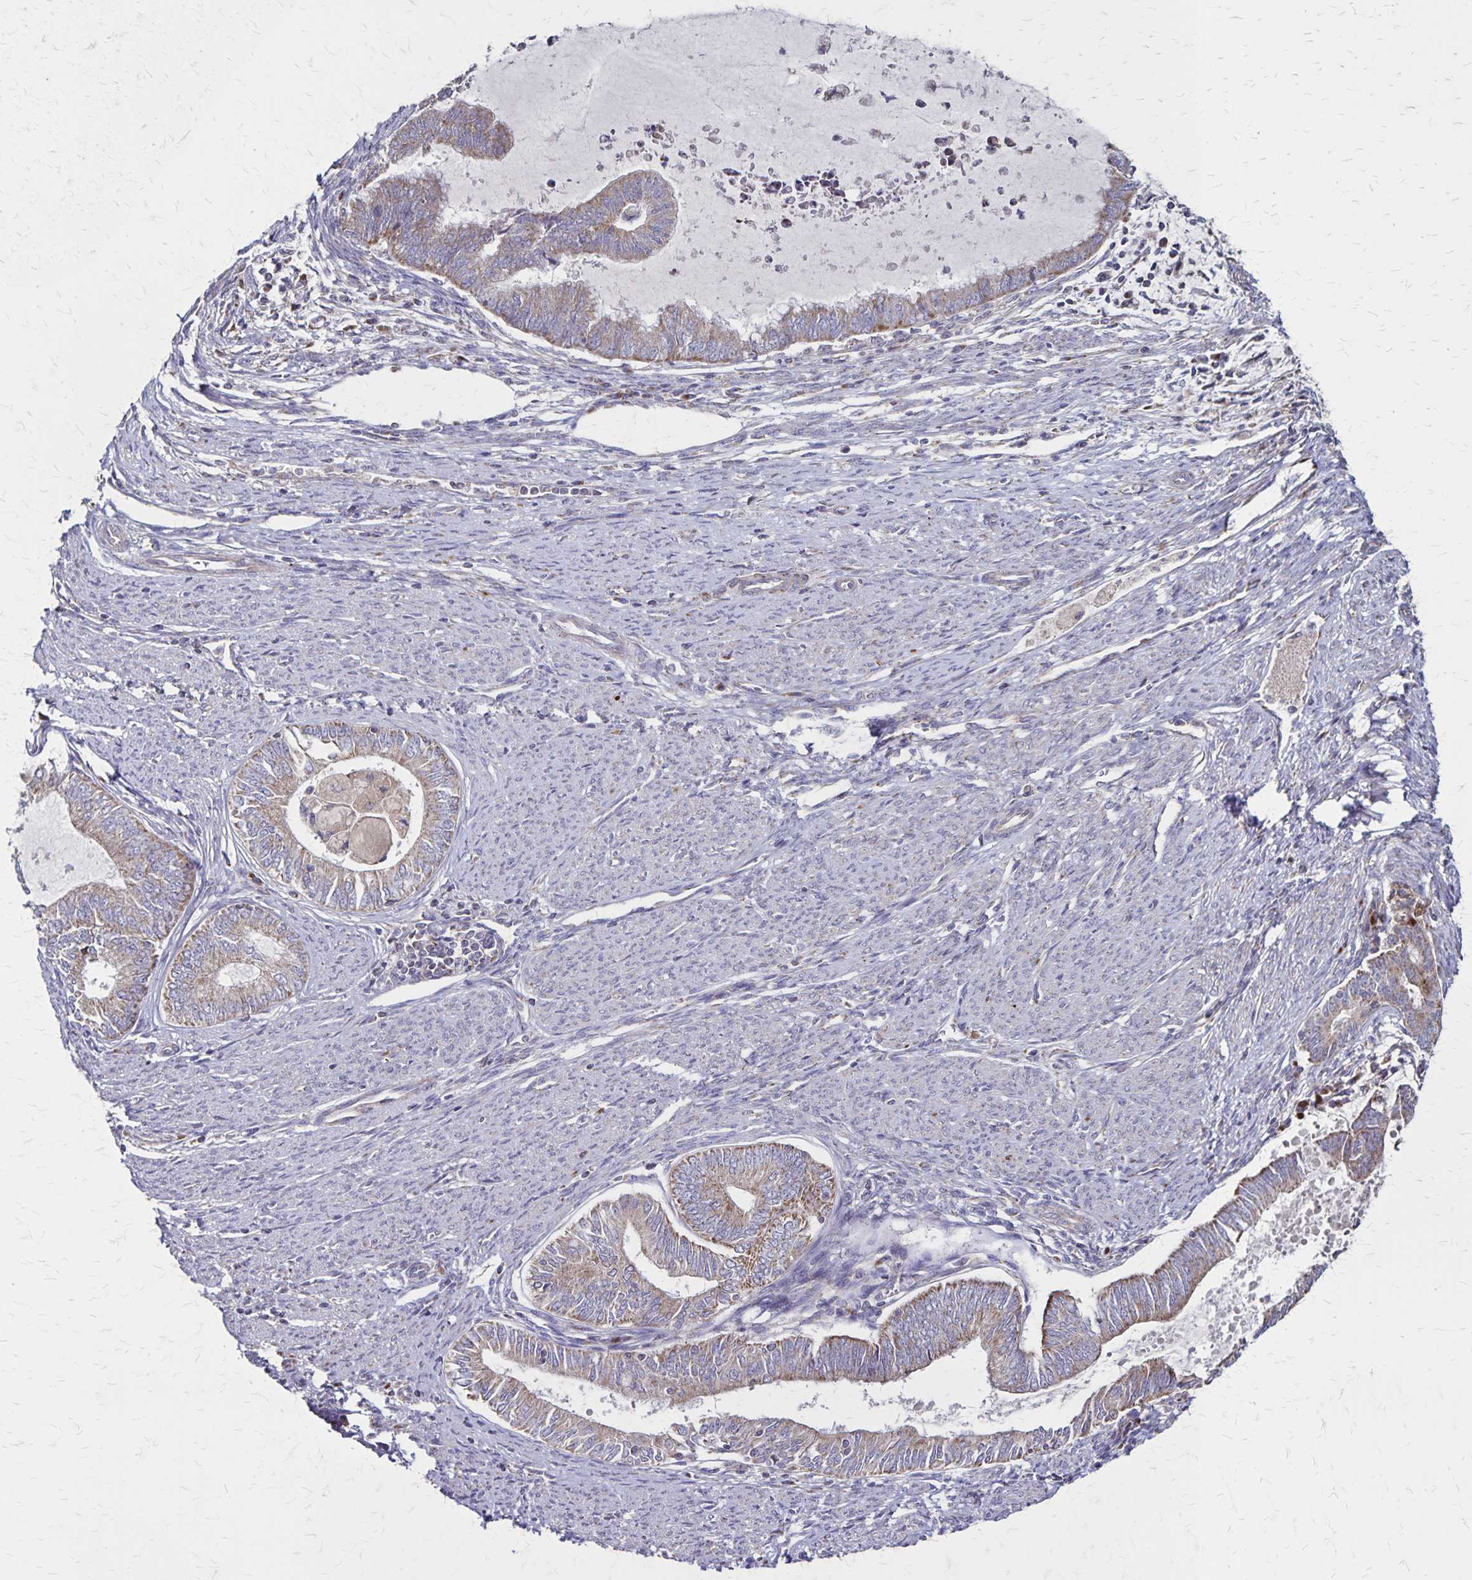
{"staining": {"intensity": "weak", "quantity": "25%-75%", "location": "cytoplasmic/membranous"}, "tissue": "endometrial cancer", "cell_type": "Tumor cells", "image_type": "cancer", "snomed": [{"axis": "morphology", "description": "Adenocarcinoma, NOS"}, {"axis": "topography", "description": "Endometrium"}], "caption": "Immunohistochemistry (IHC) of endometrial adenocarcinoma demonstrates low levels of weak cytoplasmic/membranous staining in approximately 25%-75% of tumor cells.", "gene": "NFS1", "patient": {"sex": "female", "age": 79}}